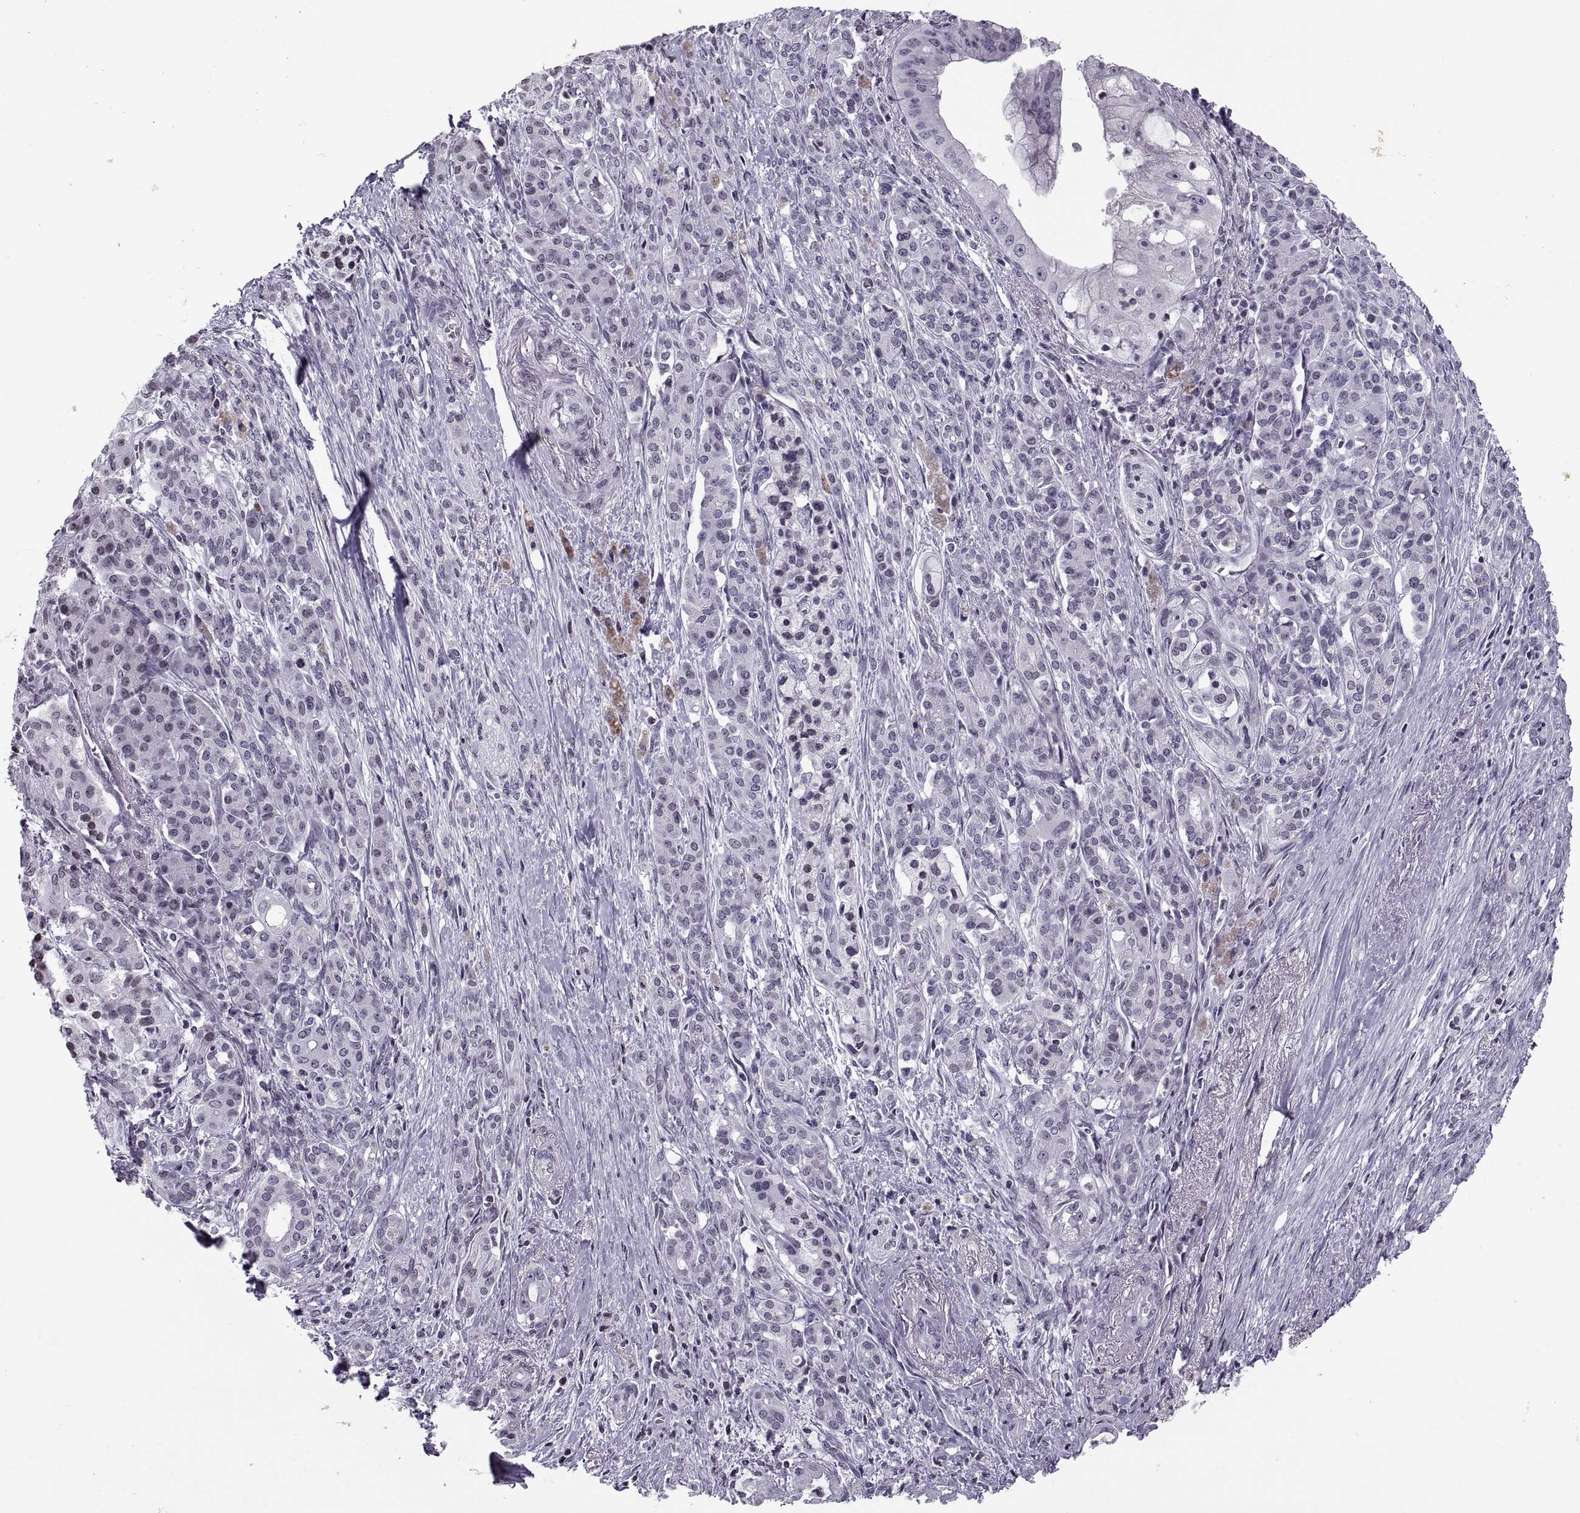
{"staining": {"intensity": "negative", "quantity": "none", "location": "none"}, "tissue": "pancreatic cancer", "cell_type": "Tumor cells", "image_type": "cancer", "snomed": [{"axis": "morphology", "description": "Normal tissue, NOS"}, {"axis": "morphology", "description": "Inflammation, NOS"}, {"axis": "morphology", "description": "Adenocarcinoma, NOS"}, {"axis": "topography", "description": "Pancreas"}], "caption": "Immunohistochemistry histopathology image of neoplastic tissue: pancreatic adenocarcinoma stained with DAB (3,3'-diaminobenzidine) reveals no significant protein expression in tumor cells.", "gene": "H1-8", "patient": {"sex": "male", "age": 57}}